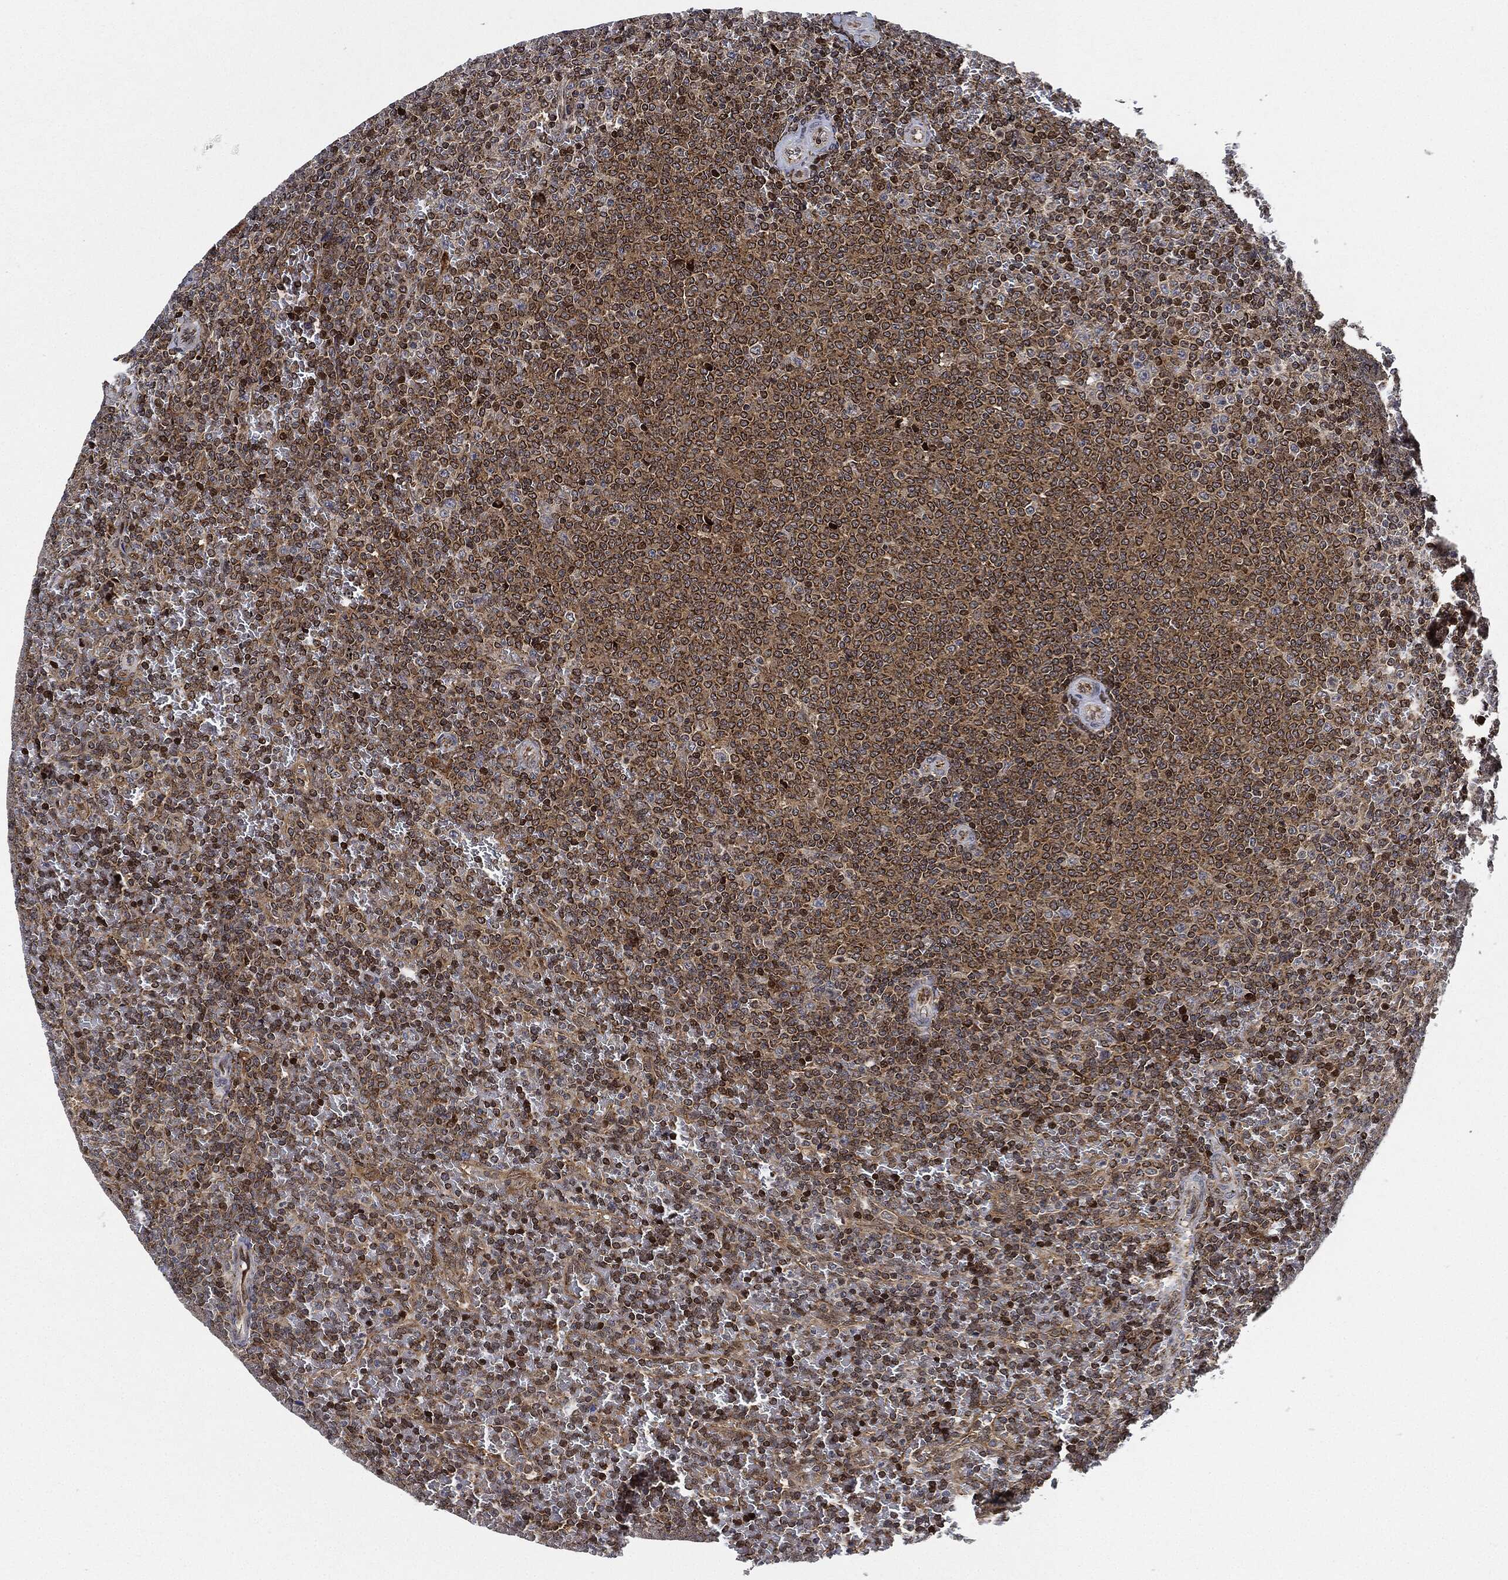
{"staining": {"intensity": "moderate", "quantity": ">75%", "location": "cytoplasmic/membranous"}, "tissue": "lymphoma", "cell_type": "Tumor cells", "image_type": "cancer", "snomed": [{"axis": "morphology", "description": "Malignant lymphoma, non-Hodgkin's type, Low grade"}, {"axis": "topography", "description": "Spleen"}], "caption": "Lymphoma stained for a protein (brown) exhibits moderate cytoplasmic/membranous positive expression in approximately >75% of tumor cells.", "gene": "RNASEL", "patient": {"sex": "female", "age": 77}}